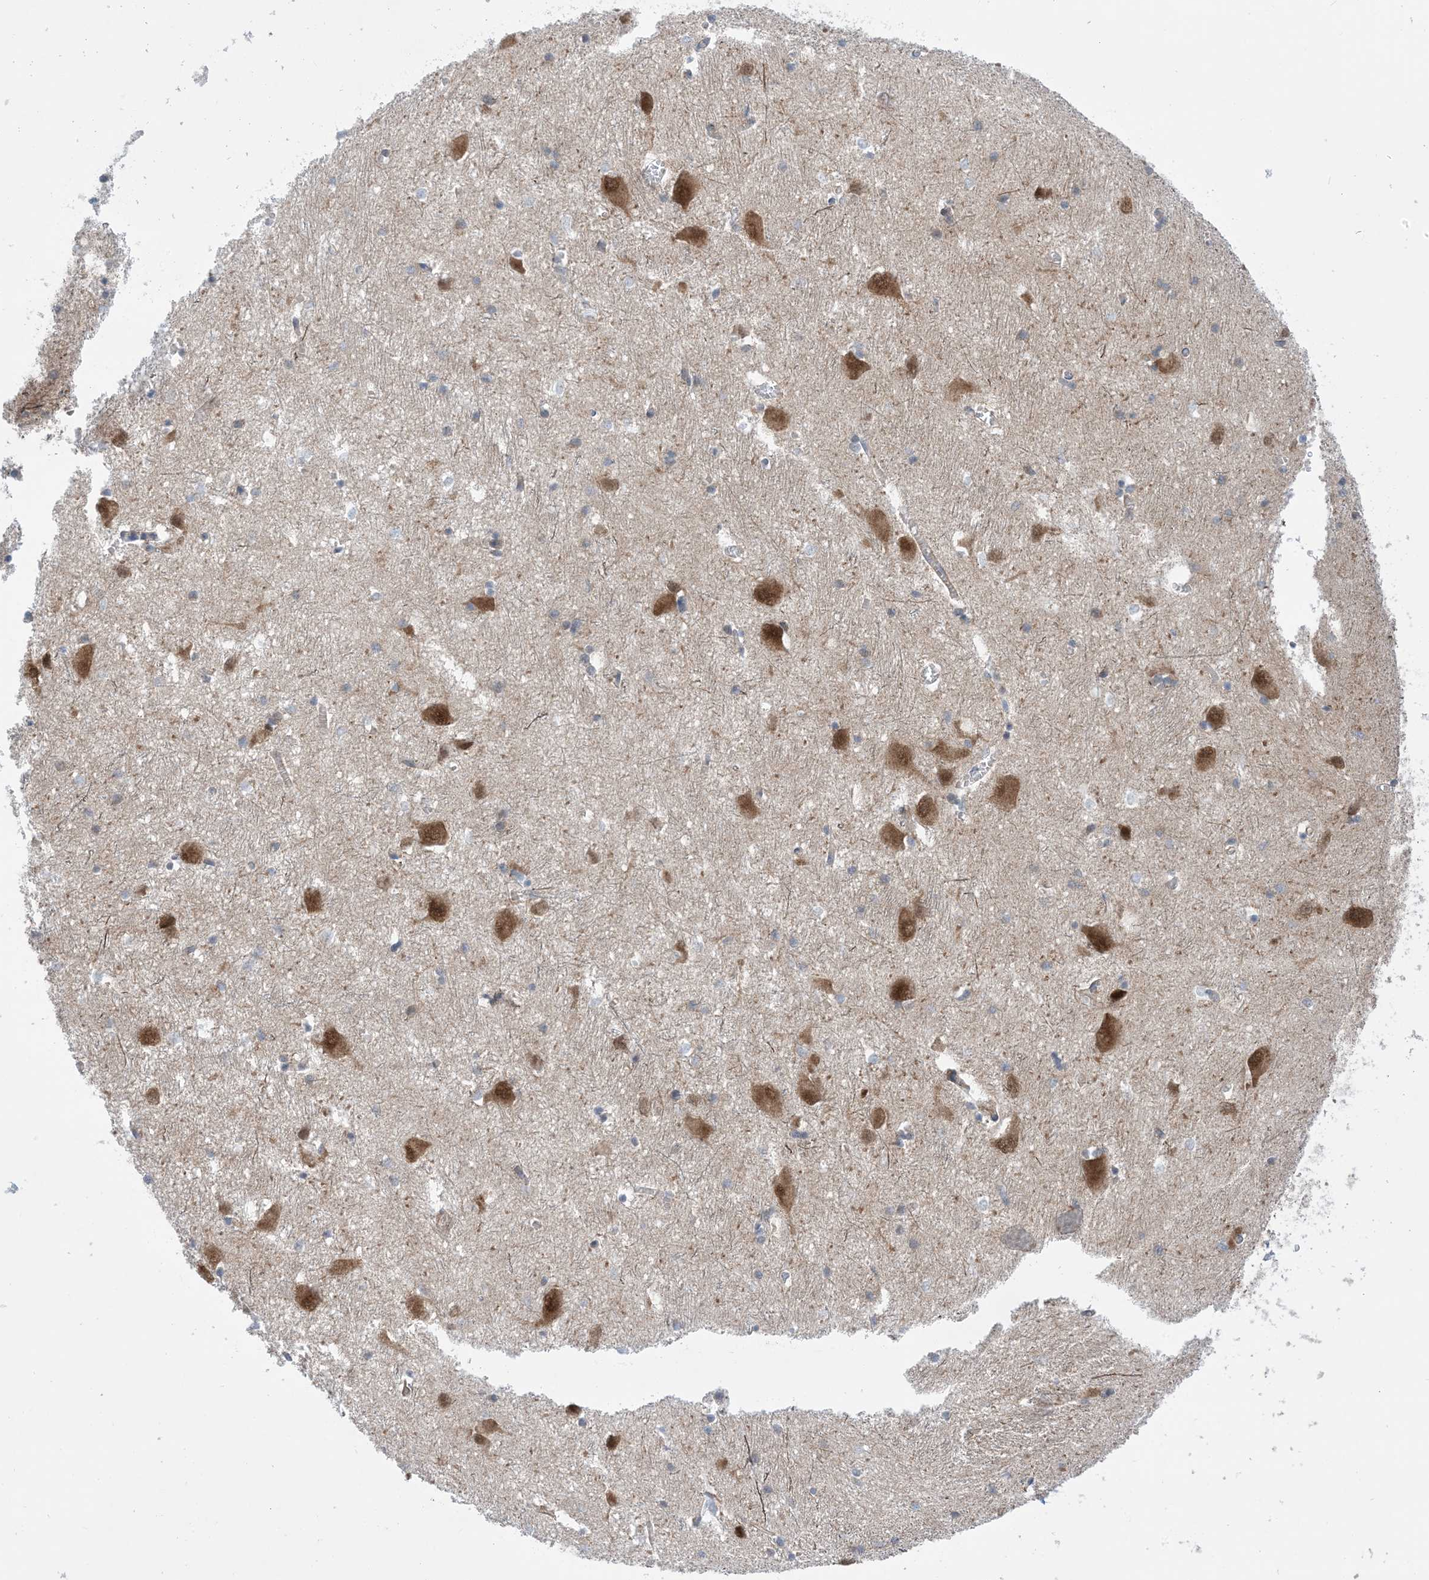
{"staining": {"intensity": "weak", "quantity": "<25%", "location": "cytoplasmic/membranous"}, "tissue": "caudate", "cell_type": "Glial cells", "image_type": "normal", "snomed": [{"axis": "morphology", "description": "Normal tissue, NOS"}, {"axis": "topography", "description": "Lateral ventricle wall"}], "caption": "A high-resolution histopathology image shows IHC staining of unremarkable caudate, which shows no significant positivity in glial cells.", "gene": "EHBP1", "patient": {"sex": "male", "age": 37}}